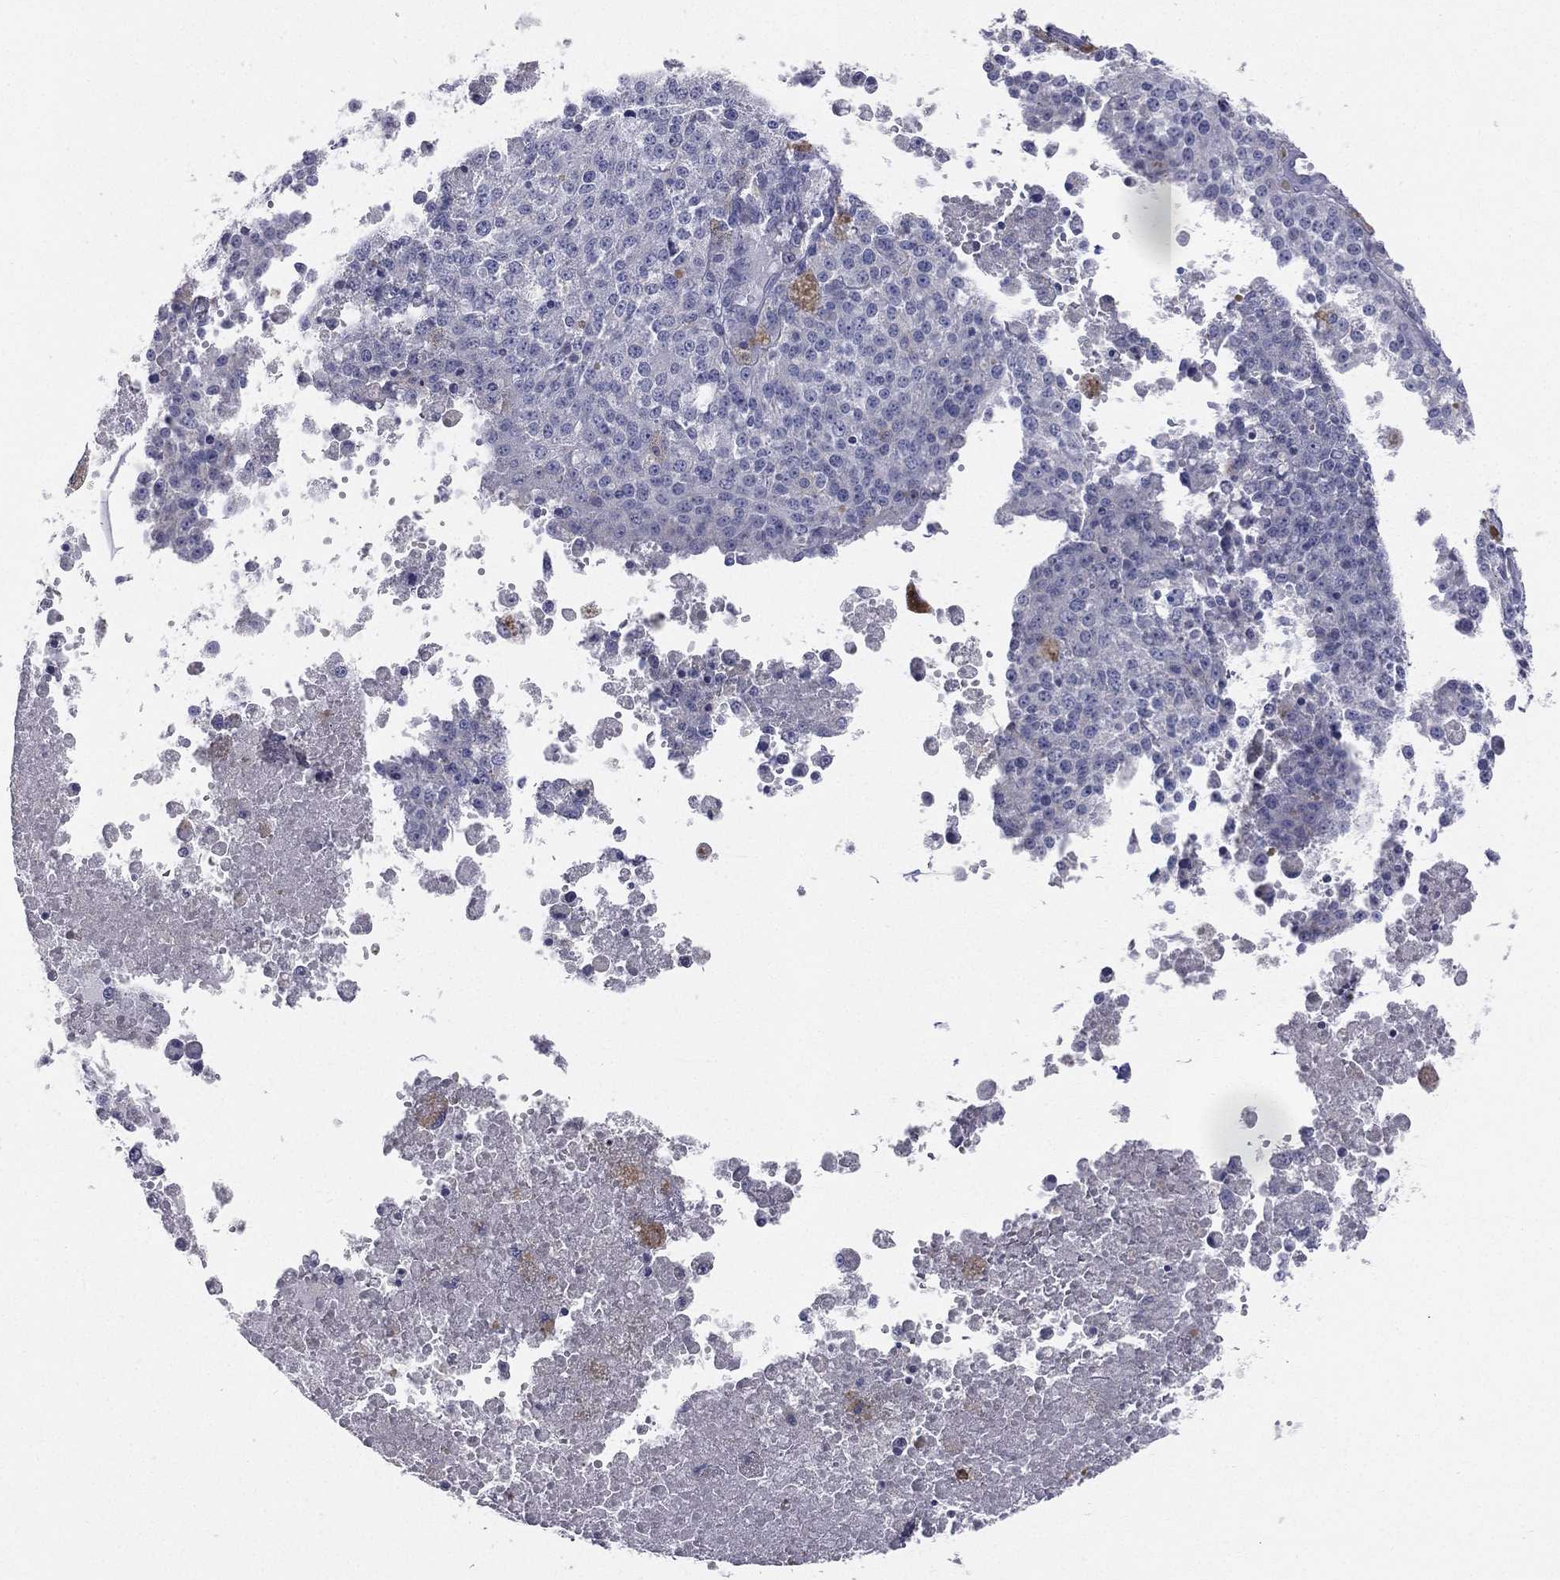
{"staining": {"intensity": "negative", "quantity": "none", "location": "none"}, "tissue": "melanoma", "cell_type": "Tumor cells", "image_type": "cancer", "snomed": [{"axis": "morphology", "description": "Malignant melanoma, Metastatic site"}, {"axis": "topography", "description": "Lymph node"}], "caption": "Immunohistochemistry photomicrograph of malignant melanoma (metastatic site) stained for a protein (brown), which displays no positivity in tumor cells.", "gene": "STK31", "patient": {"sex": "female", "age": 64}}